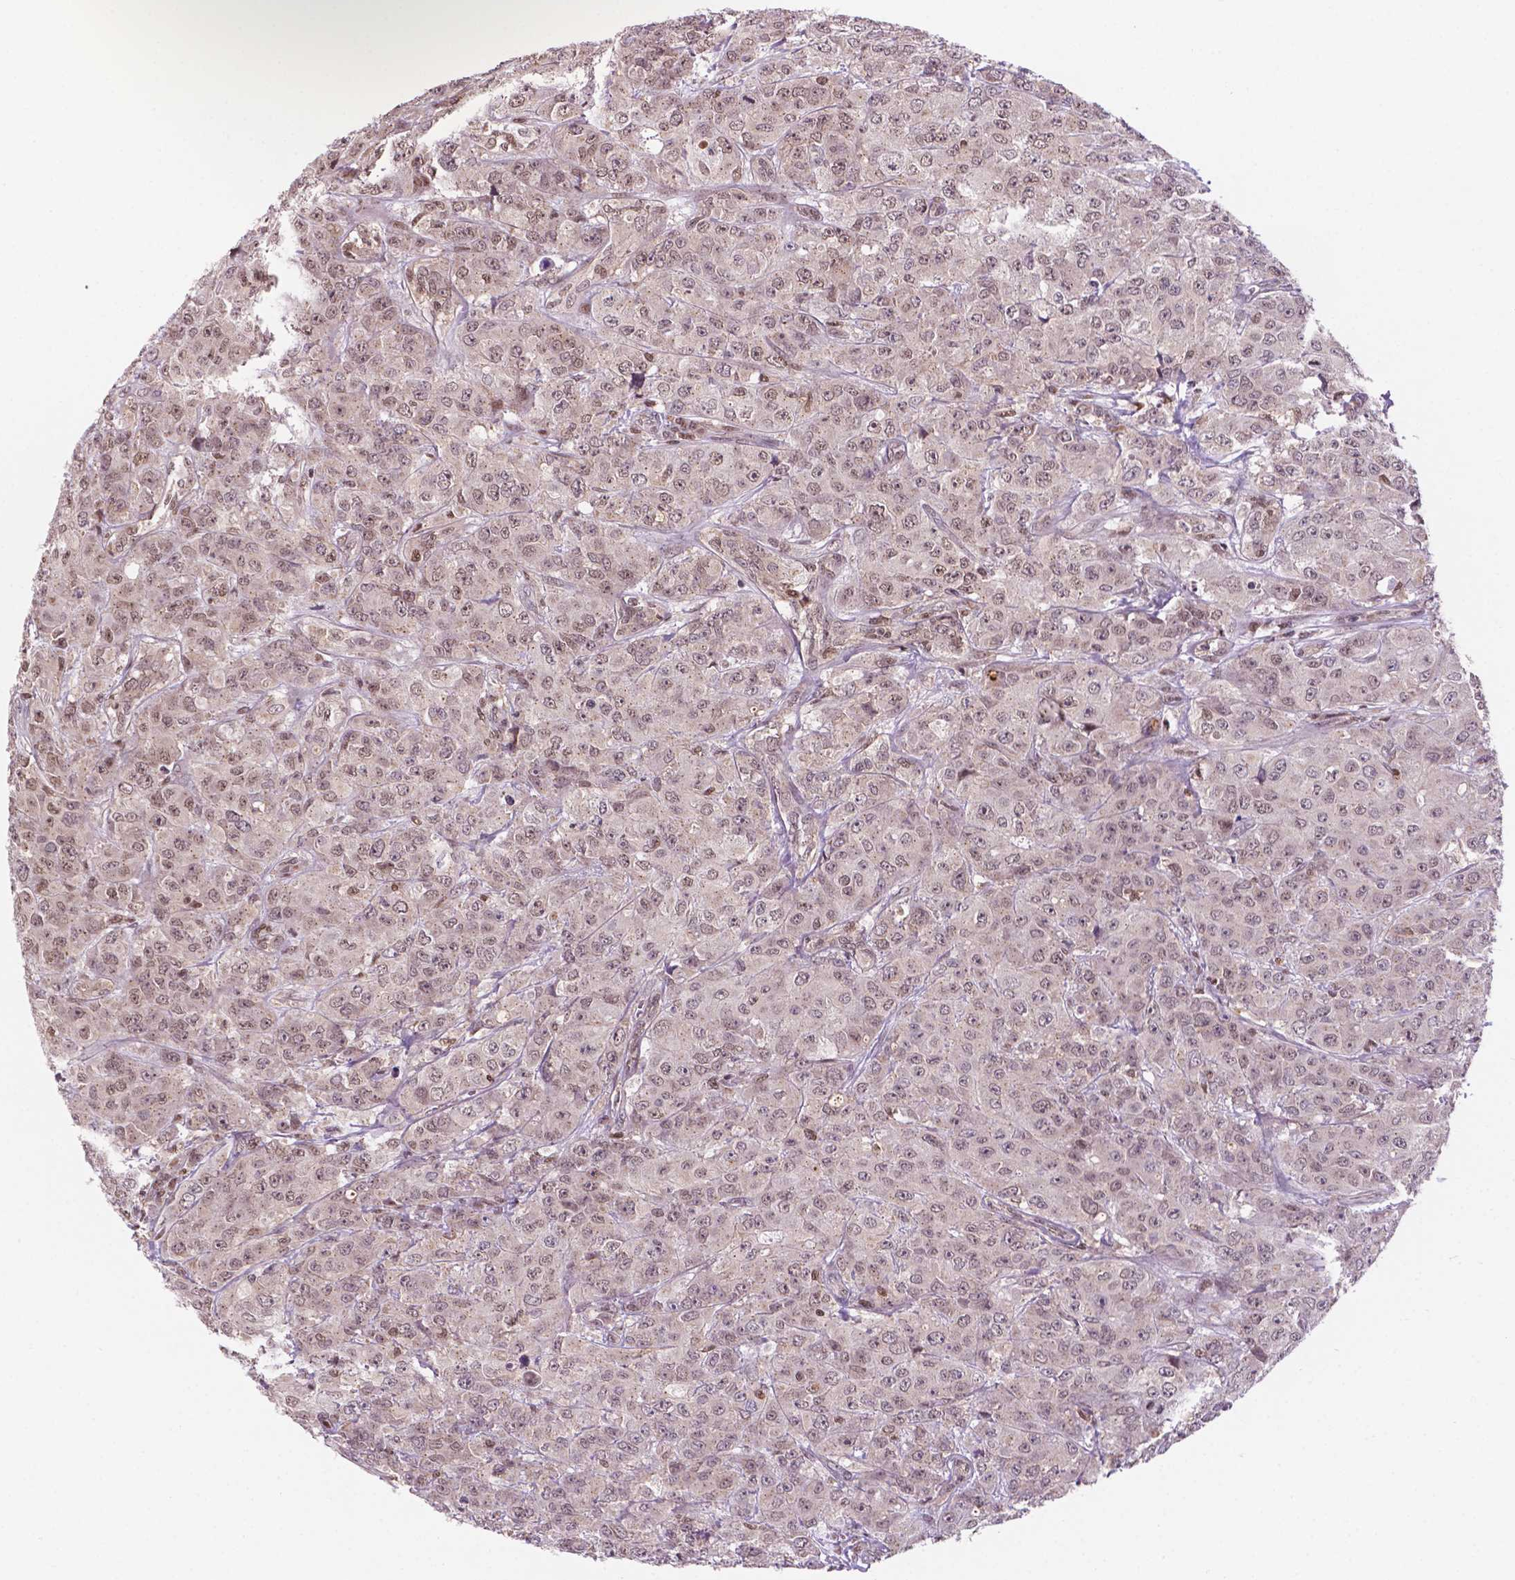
{"staining": {"intensity": "moderate", "quantity": "25%-75%", "location": "nuclear"}, "tissue": "breast cancer", "cell_type": "Tumor cells", "image_type": "cancer", "snomed": [{"axis": "morphology", "description": "Normal tissue, NOS"}, {"axis": "morphology", "description": "Duct carcinoma"}, {"axis": "topography", "description": "Breast"}], "caption": "The immunohistochemical stain labels moderate nuclear positivity in tumor cells of breast cancer (intraductal carcinoma) tissue.", "gene": "PER2", "patient": {"sex": "female", "age": 43}}